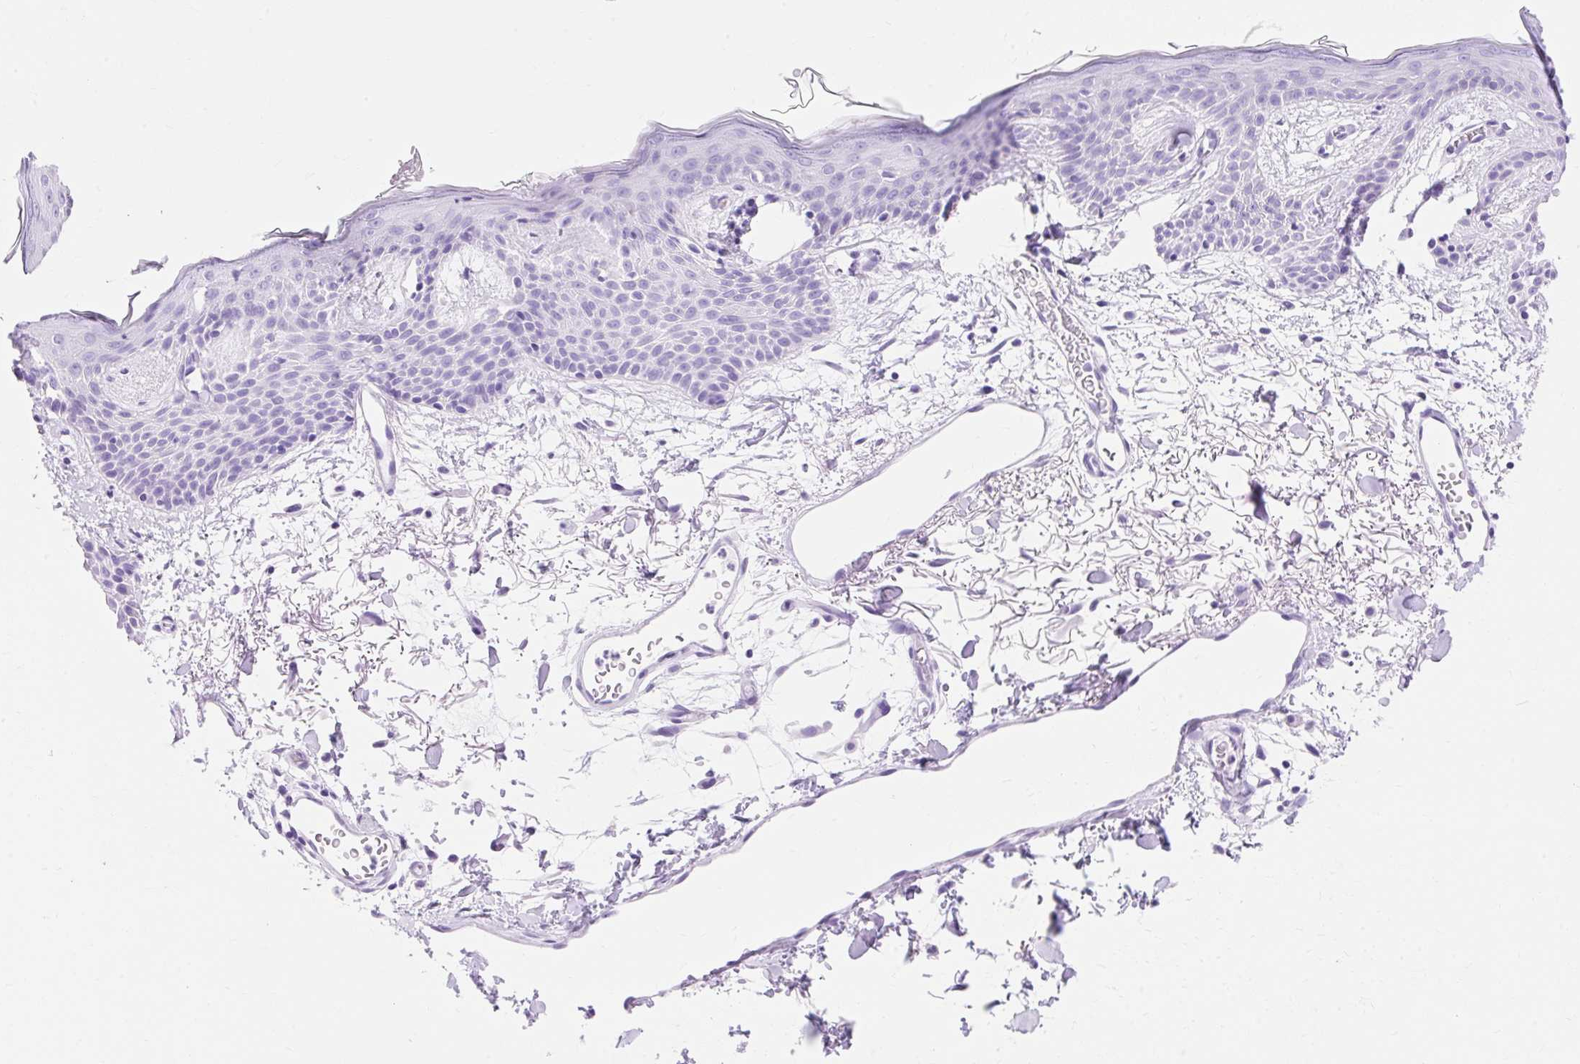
{"staining": {"intensity": "negative", "quantity": "none", "location": "none"}, "tissue": "skin", "cell_type": "Fibroblasts", "image_type": "normal", "snomed": [{"axis": "morphology", "description": "Normal tissue, NOS"}, {"axis": "topography", "description": "Skin"}], "caption": "The immunohistochemistry (IHC) histopathology image has no significant expression in fibroblasts of skin.", "gene": "MBP", "patient": {"sex": "male", "age": 79}}